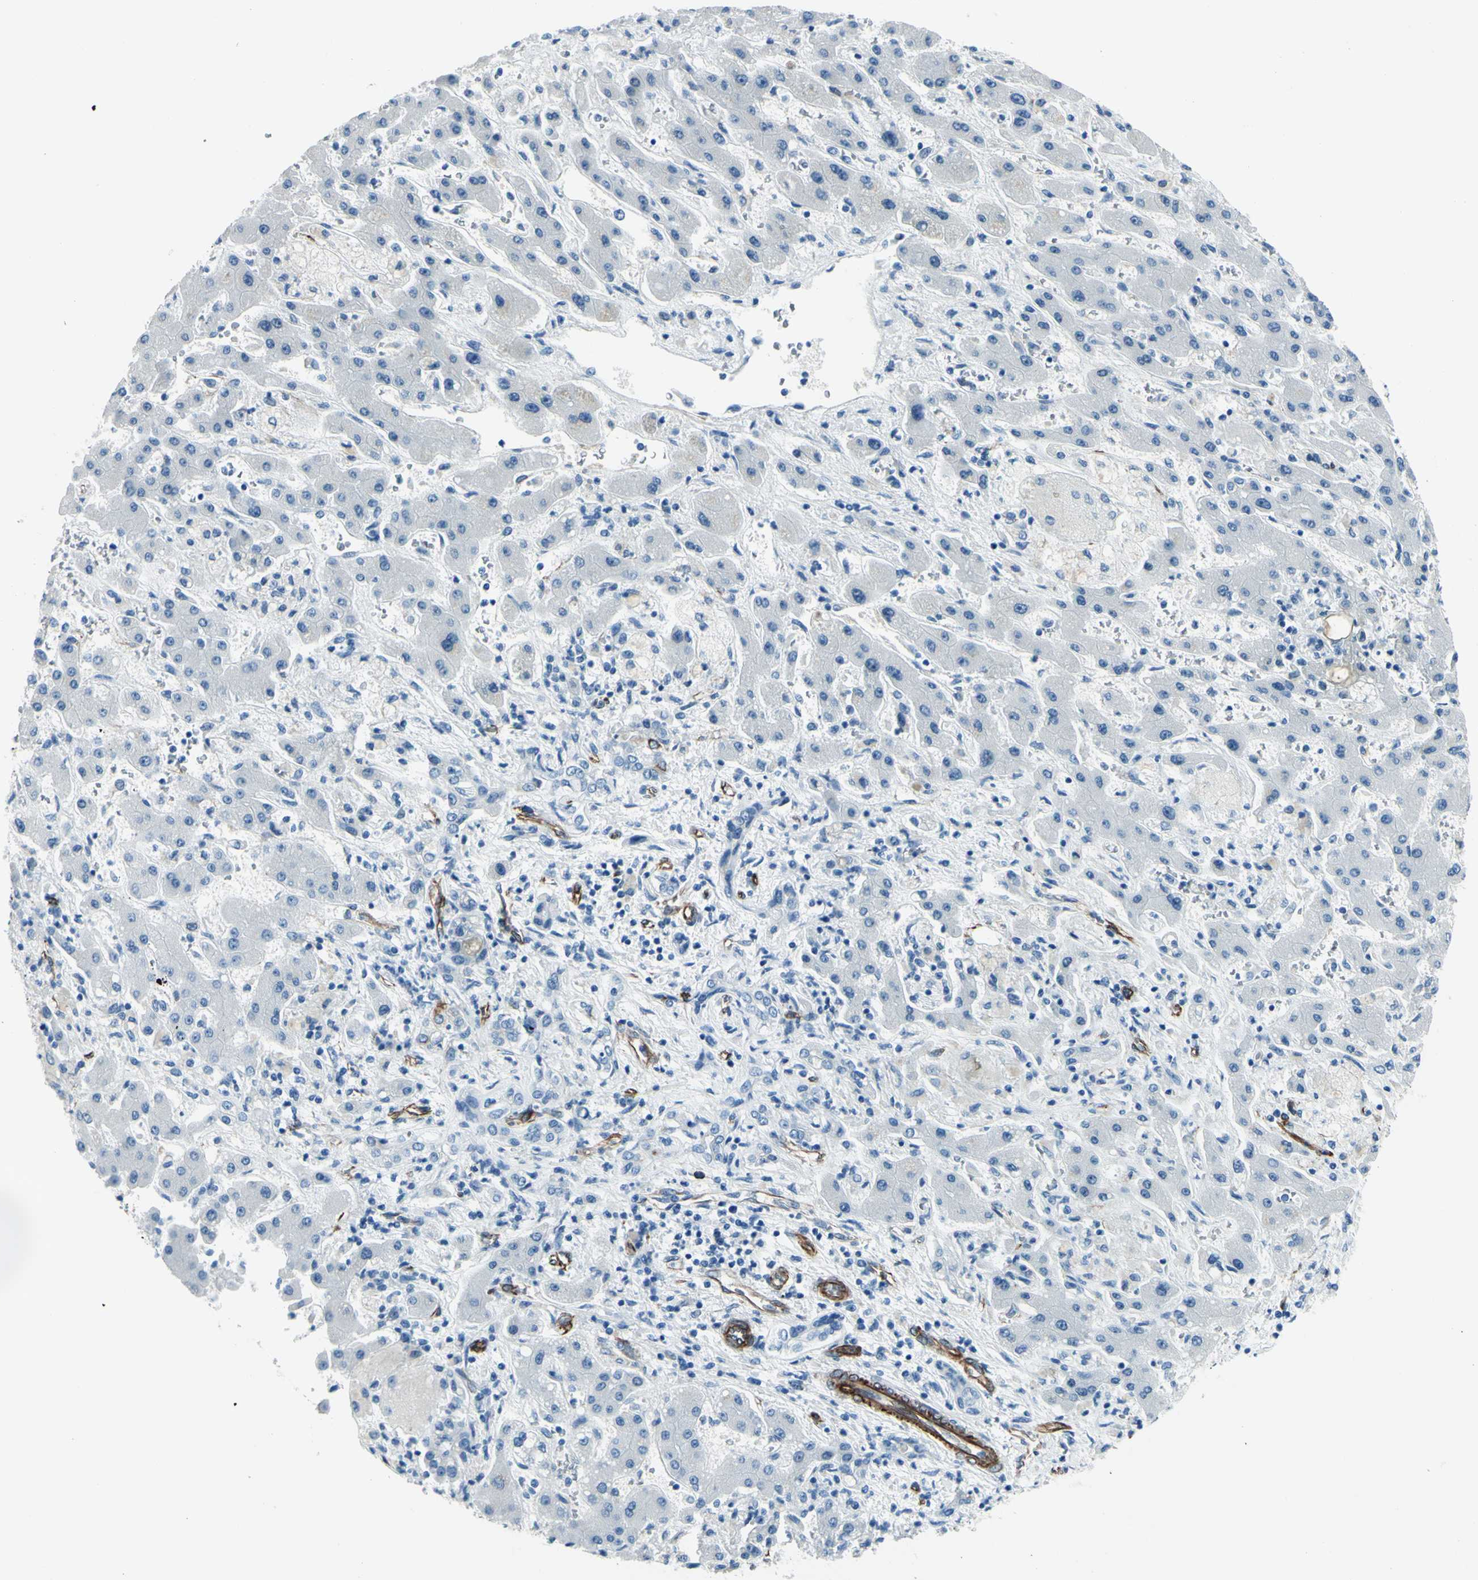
{"staining": {"intensity": "negative", "quantity": "none", "location": "none"}, "tissue": "liver cancer", "cell_type": "Tumor cells", "image_type": "cancer", "snomed": [{"axis": "morphology", "description": "Cholangiocarcinoma"}, {"axis": "topography", "description": "Liver"}], "caption": "A micrograph of human liver cholangiocarcinoma is negative for staining in tumor cells. The staining was performed using DAB to visualize the protein expression in brown, while the nuclei were stained in blue with hematoxylin (Magnification: 20x).", "gene": "PTH2R", "patient": {"sex": "male", "age": 50}}